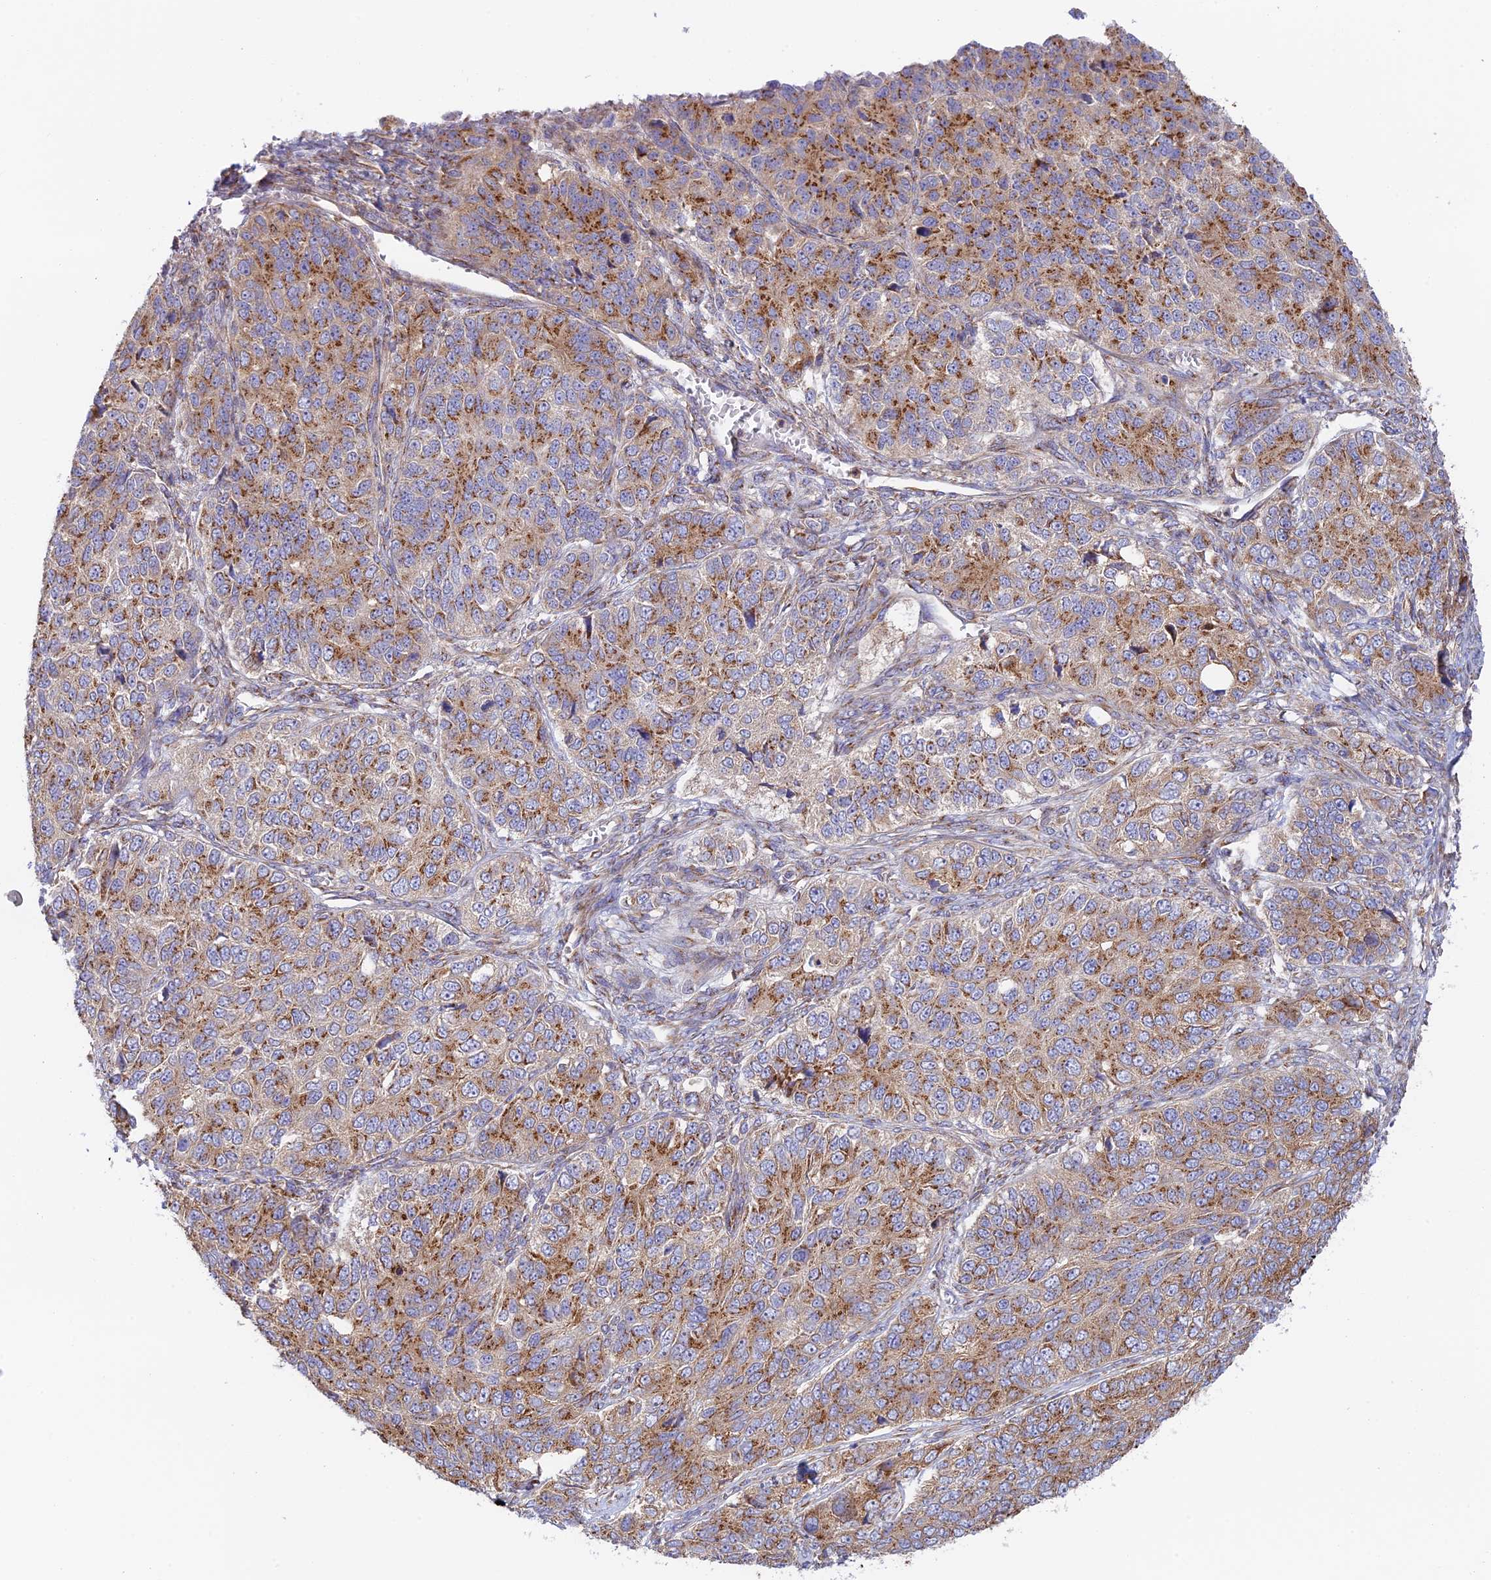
{"staining": {"intensity": "moderate", "quantity": ">75%", "location": "cytoplasmic/membranous"}, "tissue": "ovarian cancer", "cell_type": "Tumor cells", "image_type": "cancer", "snomed": [{"axis": "morphology", "description": "Carcinoma, endometroid"}, {"axis": "topography", "description": "Ovary"}], "caption": "A brown stain highlights moderate cytoplasmic/membranous positivity of a protein in human endometroid carcinoma (ovarian) tumor cells.", "gene": "GOLGA3", "patient": {"sex": "female", "age": 51}}